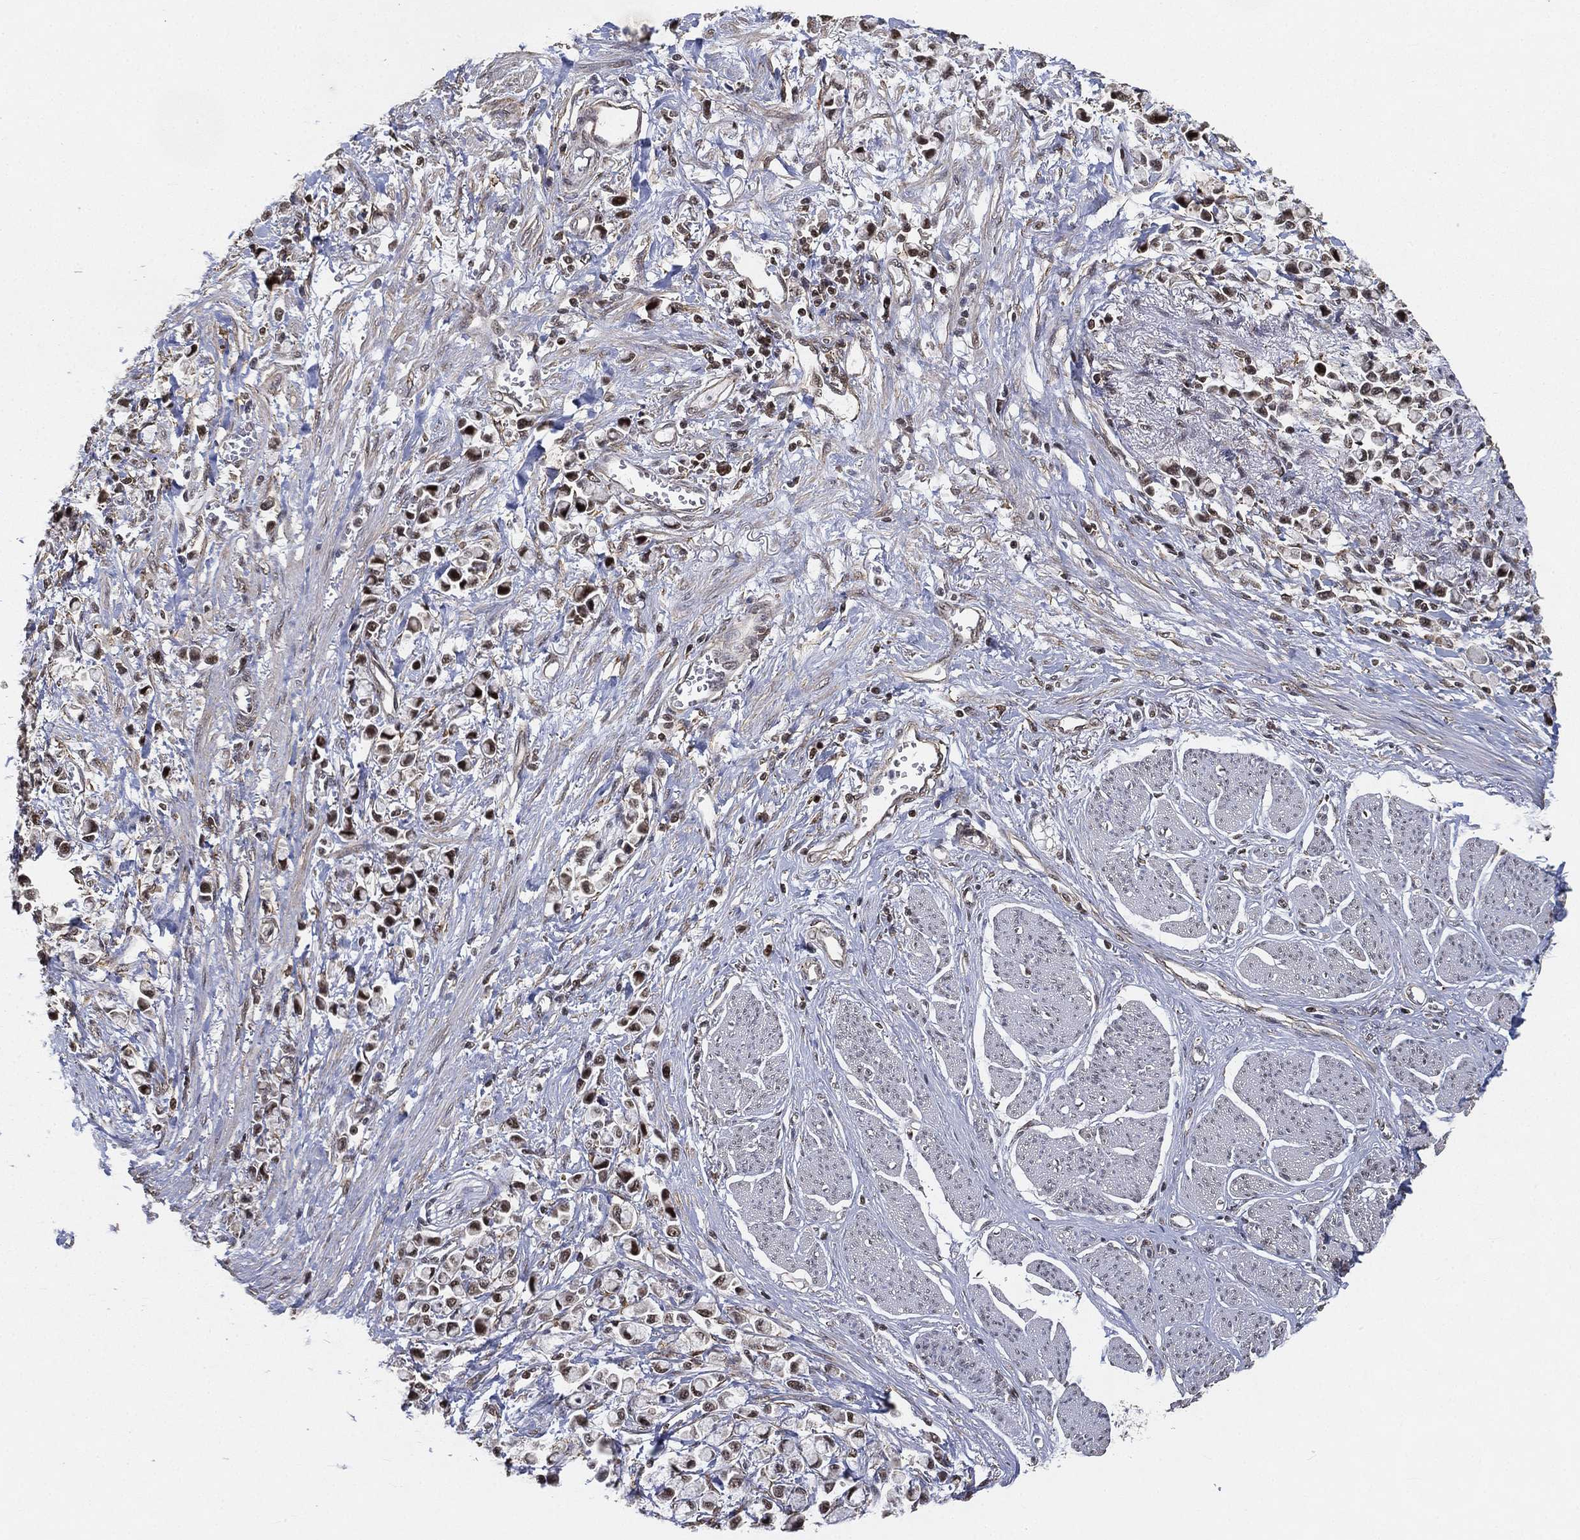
{"staining": {"intensity": "moderate", "quantity": "25%-75%", "location": "nuclear"}, "tissue": "stomach cancer", "cell_type": "Tumor cells", "image_type": "cancer", "snomed": [{"axis": "morphology", "description": "Adenocarcinoma, NOS"}, {"axis": "topography", "description": "Stomach"}], "caption": "A photomicrograph of human stomach cancer (adenocarcinoma) stained for a protein shows moderate nuclear brown staining in tumor cells.", "gene": "RSRC2", "patient": {"sex": "female", "age": 81}}